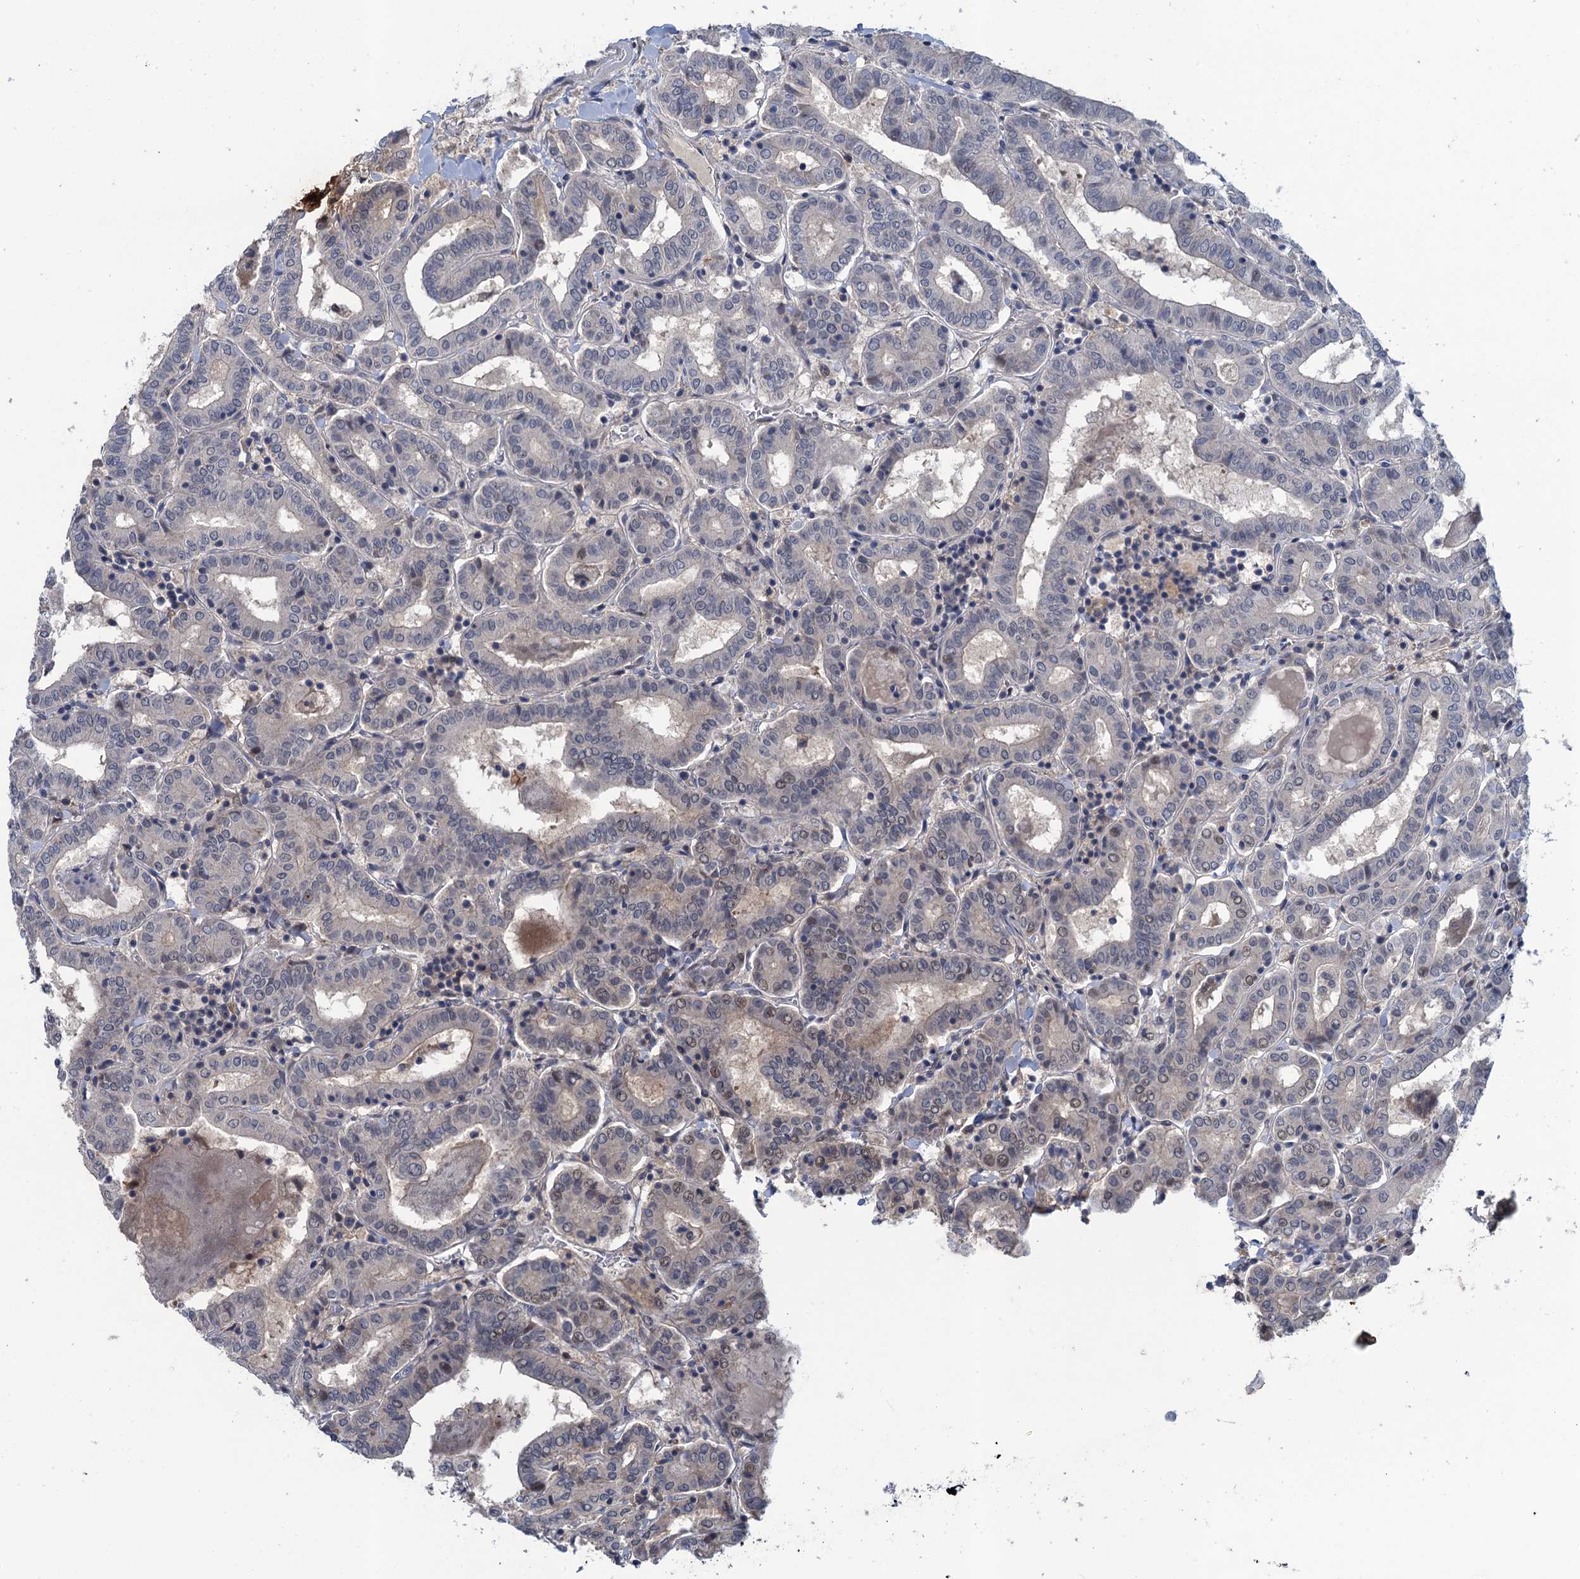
{"staining": {"intensity": "negative", "quantity": "none", "location": "none"}, "tissue": "thyroid cancer", "cell_type": "Tumor cells", "image_type": "cancer", "snomed": [{"axis": "morphology", "description": "Papillary adenocarcinoma, NOS"}, {"axis": "topography", "description": "Thyroid gland"}], "caption": "Immunohistochemical staining of human thyroid papillary adenocarcinoma reveals no significant expression in tumor cells.", "gene": "MRFAP1", "patient": {"sex": "female", "age": 72}}